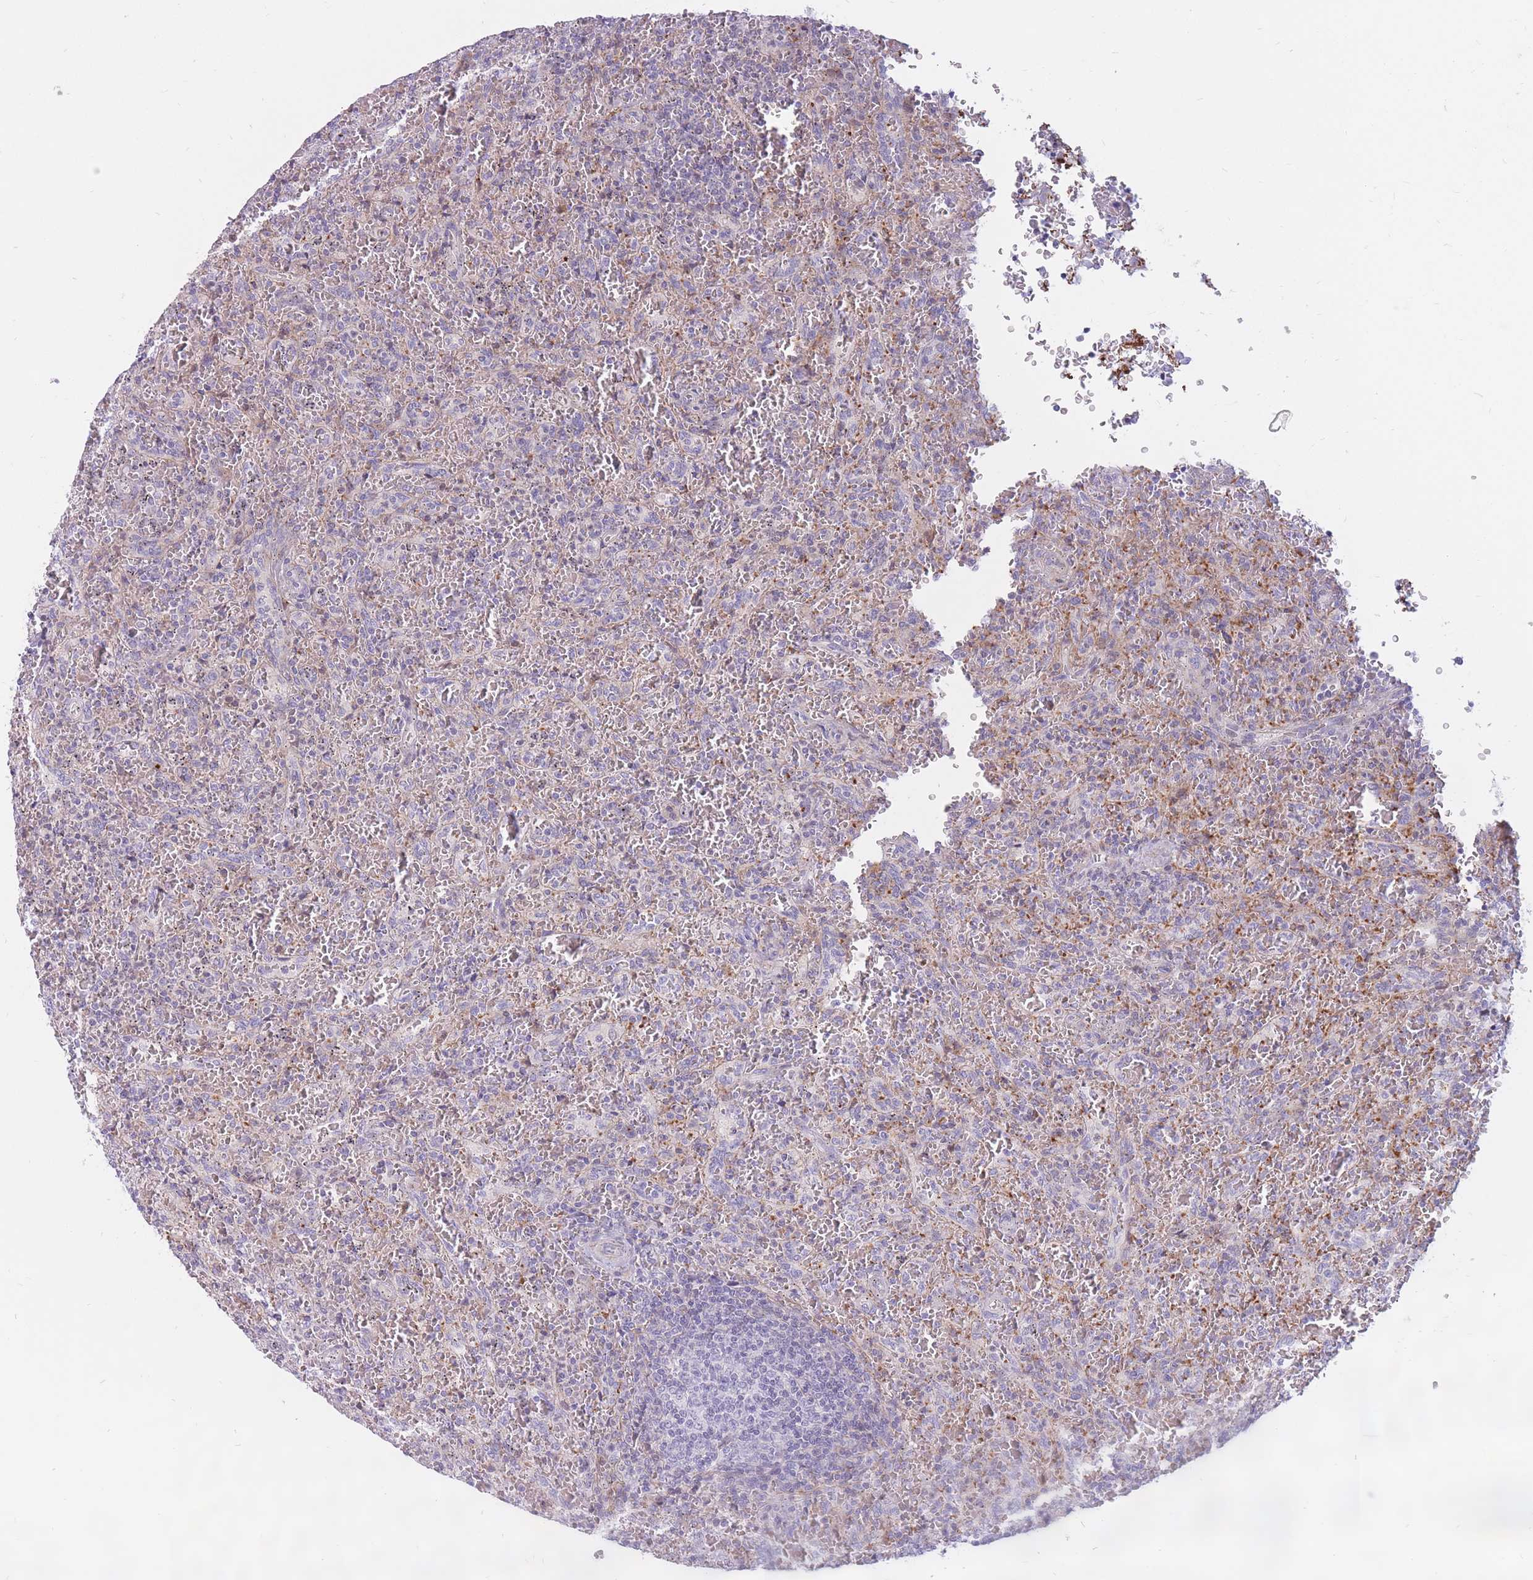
{"staining": {"intensity": "negative", "quantity": "none", "location": "none"}, "tissue": "lymphoma", "cell_type": "Tumor cells", "image_type": "cancer", "snomed": [{"axis": "morphology", "description": "Malignant lymphoma, non-Hodgkin's type, Low grade"}, {"axis": "topography", "description": "Spleen"}], "caption": "Immunohistochemistry (IHC) image of neoplastic tissue: human lymphoma stained with DAB (3,3'-diaminobenzidine) exhibits no significant protein positivity in tumor cells.", "gene": "PTGDR", "patient": {"sex": "female", "age": 64}}